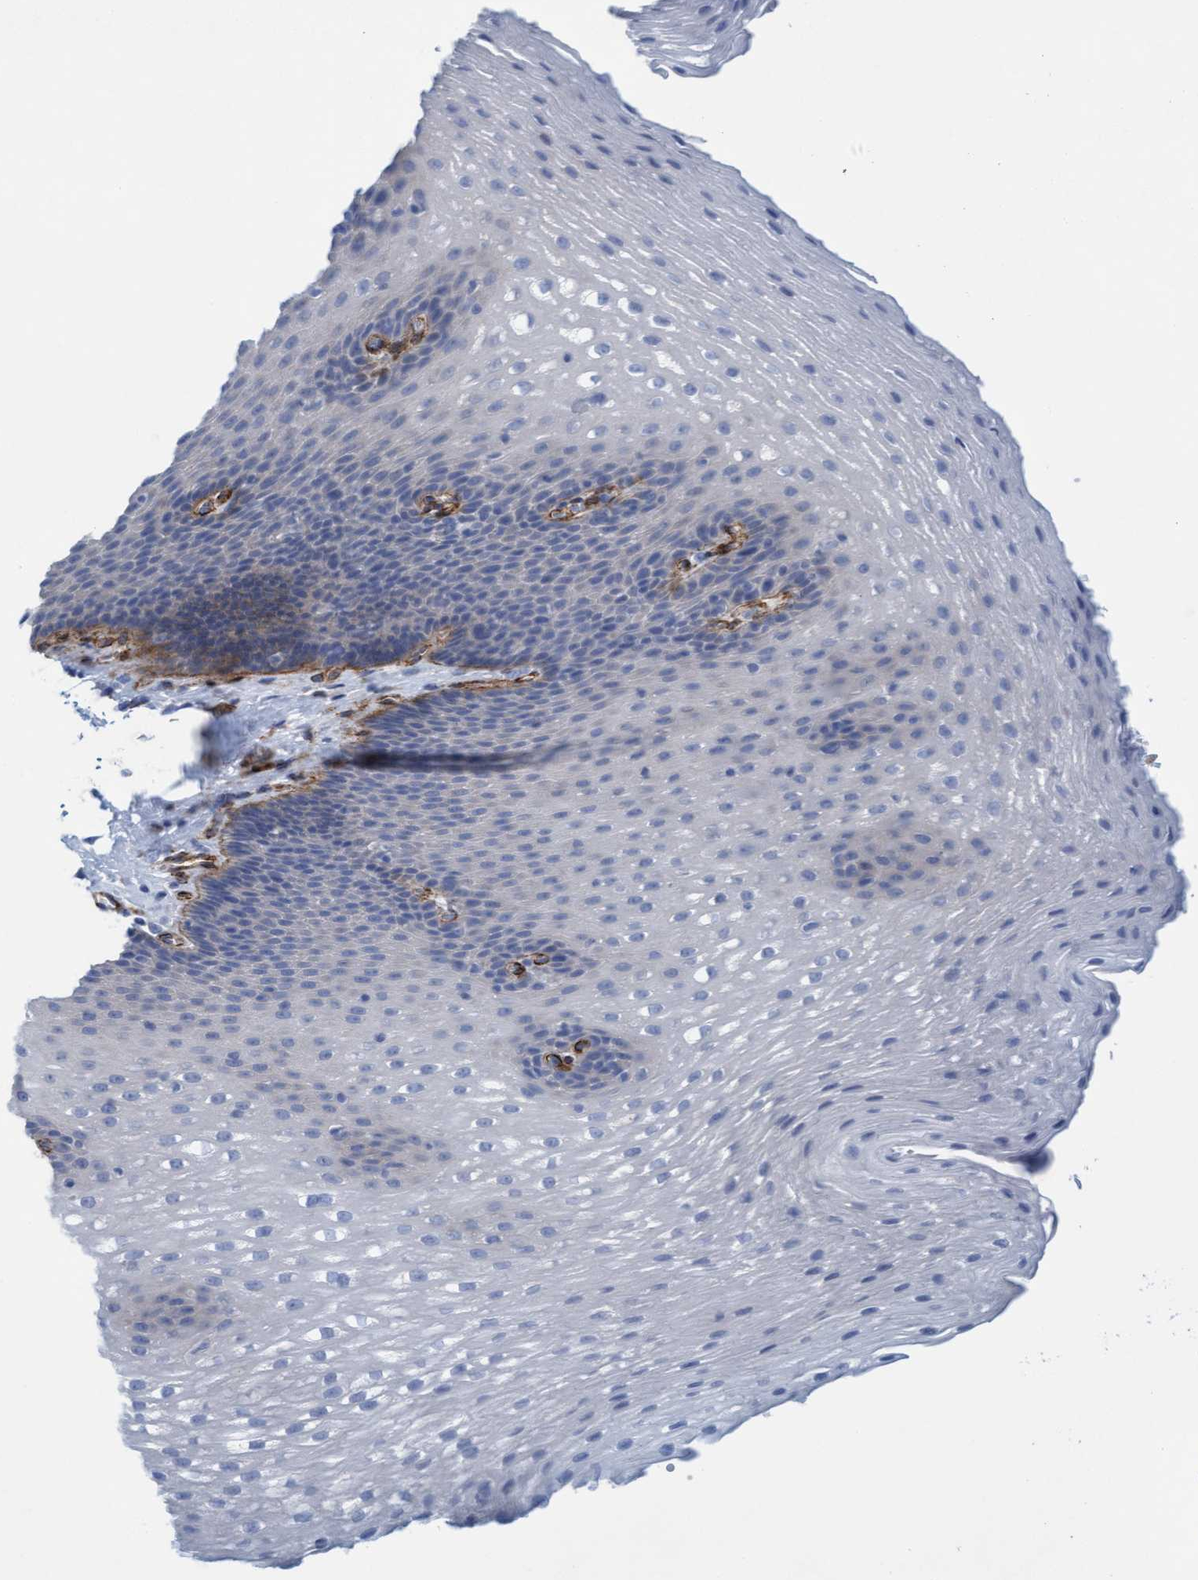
{"staining": {"intensity": "negative", "quantity": "none", "location": "none"}, "tissue": "esophagus", "cell_type": "Squamous epithelial cells", "image_type": "normal", "snomed": [{"axis": "morphology", "description": "Normal tissue, NOS"}, {"axis": "topography", "description": "Esophagus"}], "caption": "This histopathology image is of unremarkable esophagus stained with immunohistochemistry (IHC) to label a protein in brown with the nuclei are counter-stained blue. There is no staining in squamous epithelial cells. Brightfield microscopy of immunohistochemistry (IHC) stained with DAB (3,3'-diaminobenzidine) (brown) and hematoxylin (blue), captured at high magnification.", "gene": "MTFR1", "patient": {"sex": "male", "age": 48}}